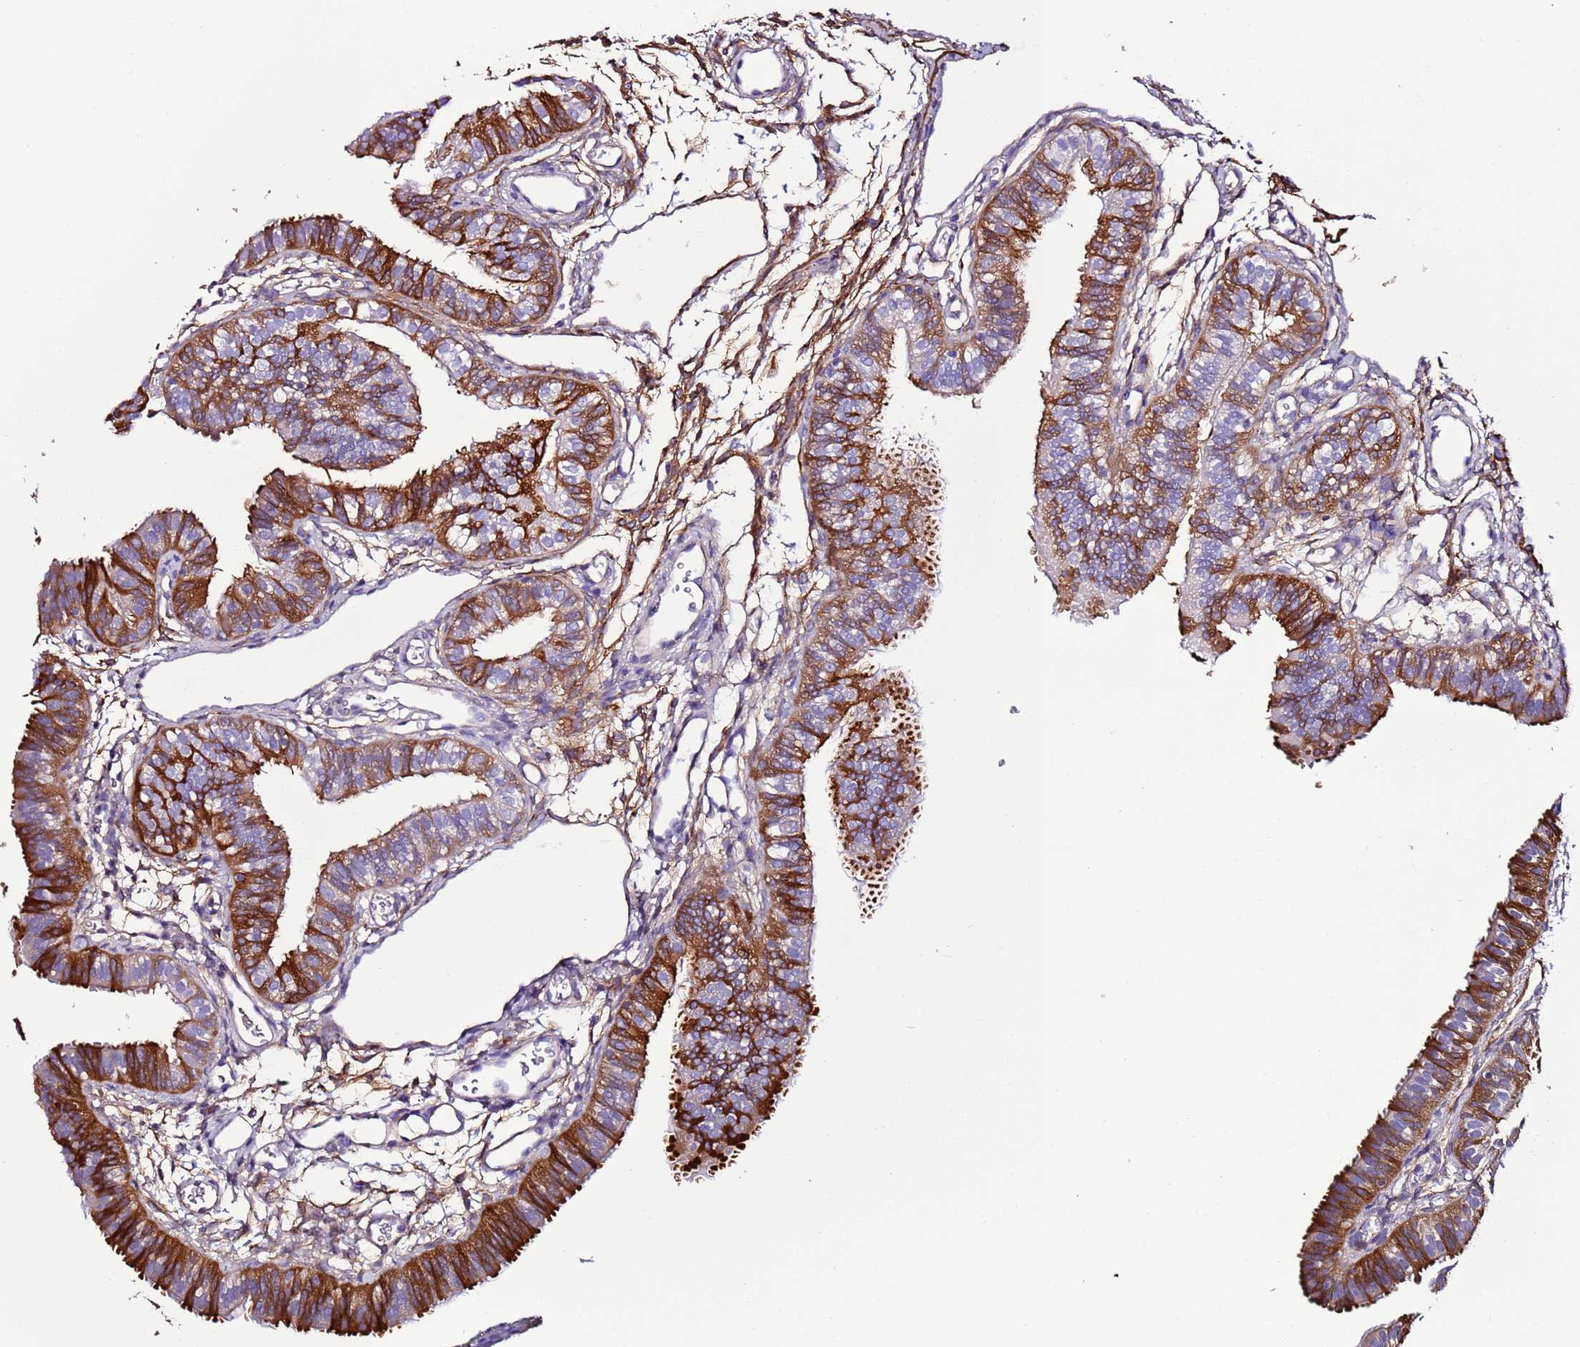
{"staining": {"intensity": "strong", "quantity": "25%-75%", "location": "cytoplasmic/membranous"}, "tissue": "fallopian tube", "cell_type": "Glandular cells", "image_type": "normal", "snomed": [{"axis": "morphology", "description": "Normal tissue, NOS"}, {"axis": "topography", "description": "Fallopian tube"}], "caption": "A photomicrograph showing strong cytoplasmic/membranous expression in approximately 25%-75% of glandular cells in normal fallopian tube, as visualized by brown immunohistochemical staining.", "gene": "FAM174C", "patient": {"sex": "female", "age": 35}}